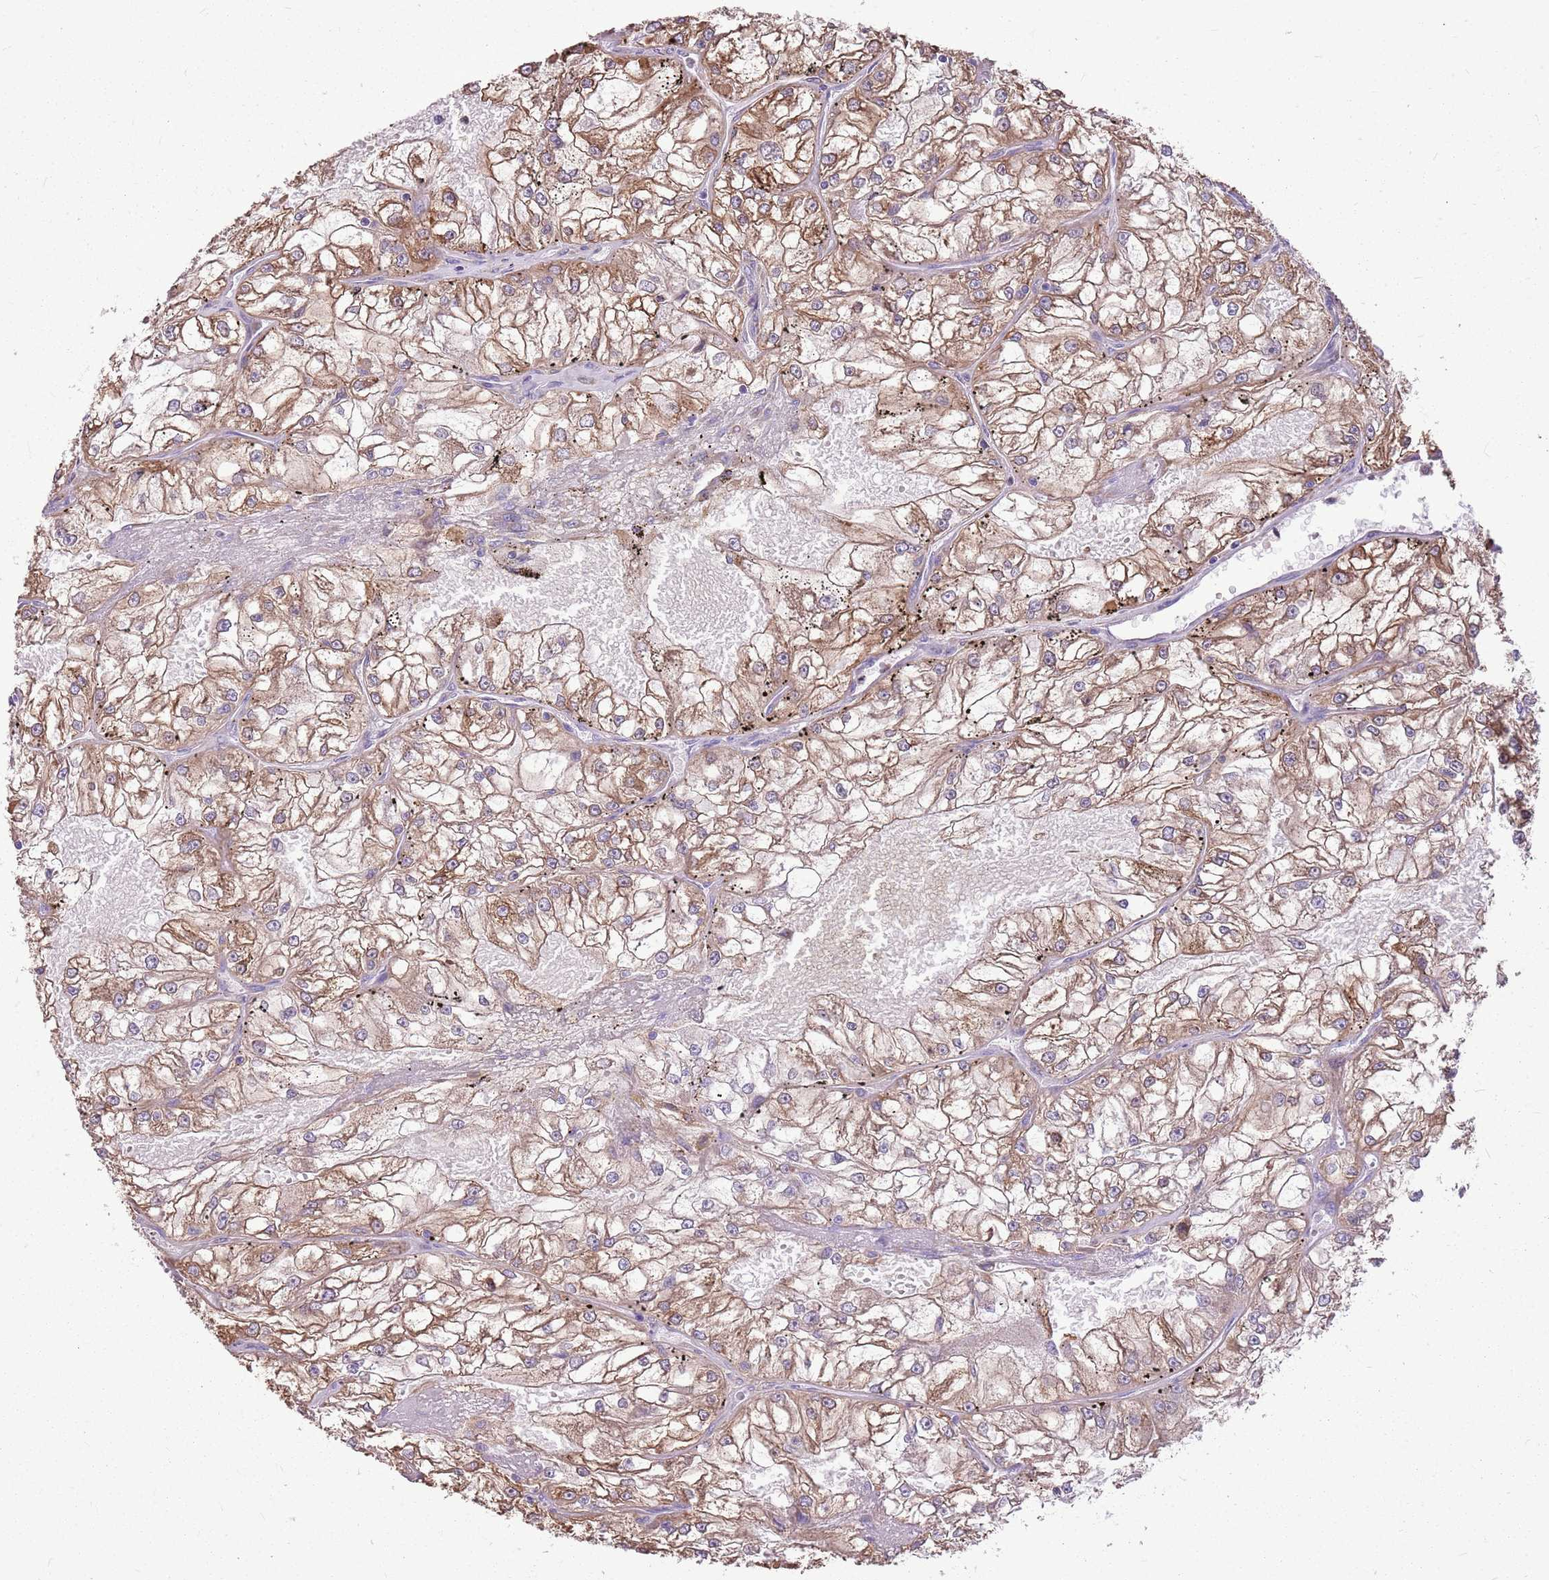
{"staining": {"intensity": "moderate", "quantity": ">75%", "location": "cytoplasmic/membranous"}, "tissue": "renal cancer", "cell_type": "Tumor cells", "image_type": "cancer", "snomed": [{"axis": "morphology", "description": "Adenocarcinoma, NOS"}, {"axis": "topography", "description": "Kidney"}], "caption": "Human renal cancer stained with a protein marker reveals moderate staining in tumor cells.", "gene": "KCTD19", "patient": {"sex": "female", "age": 72}}